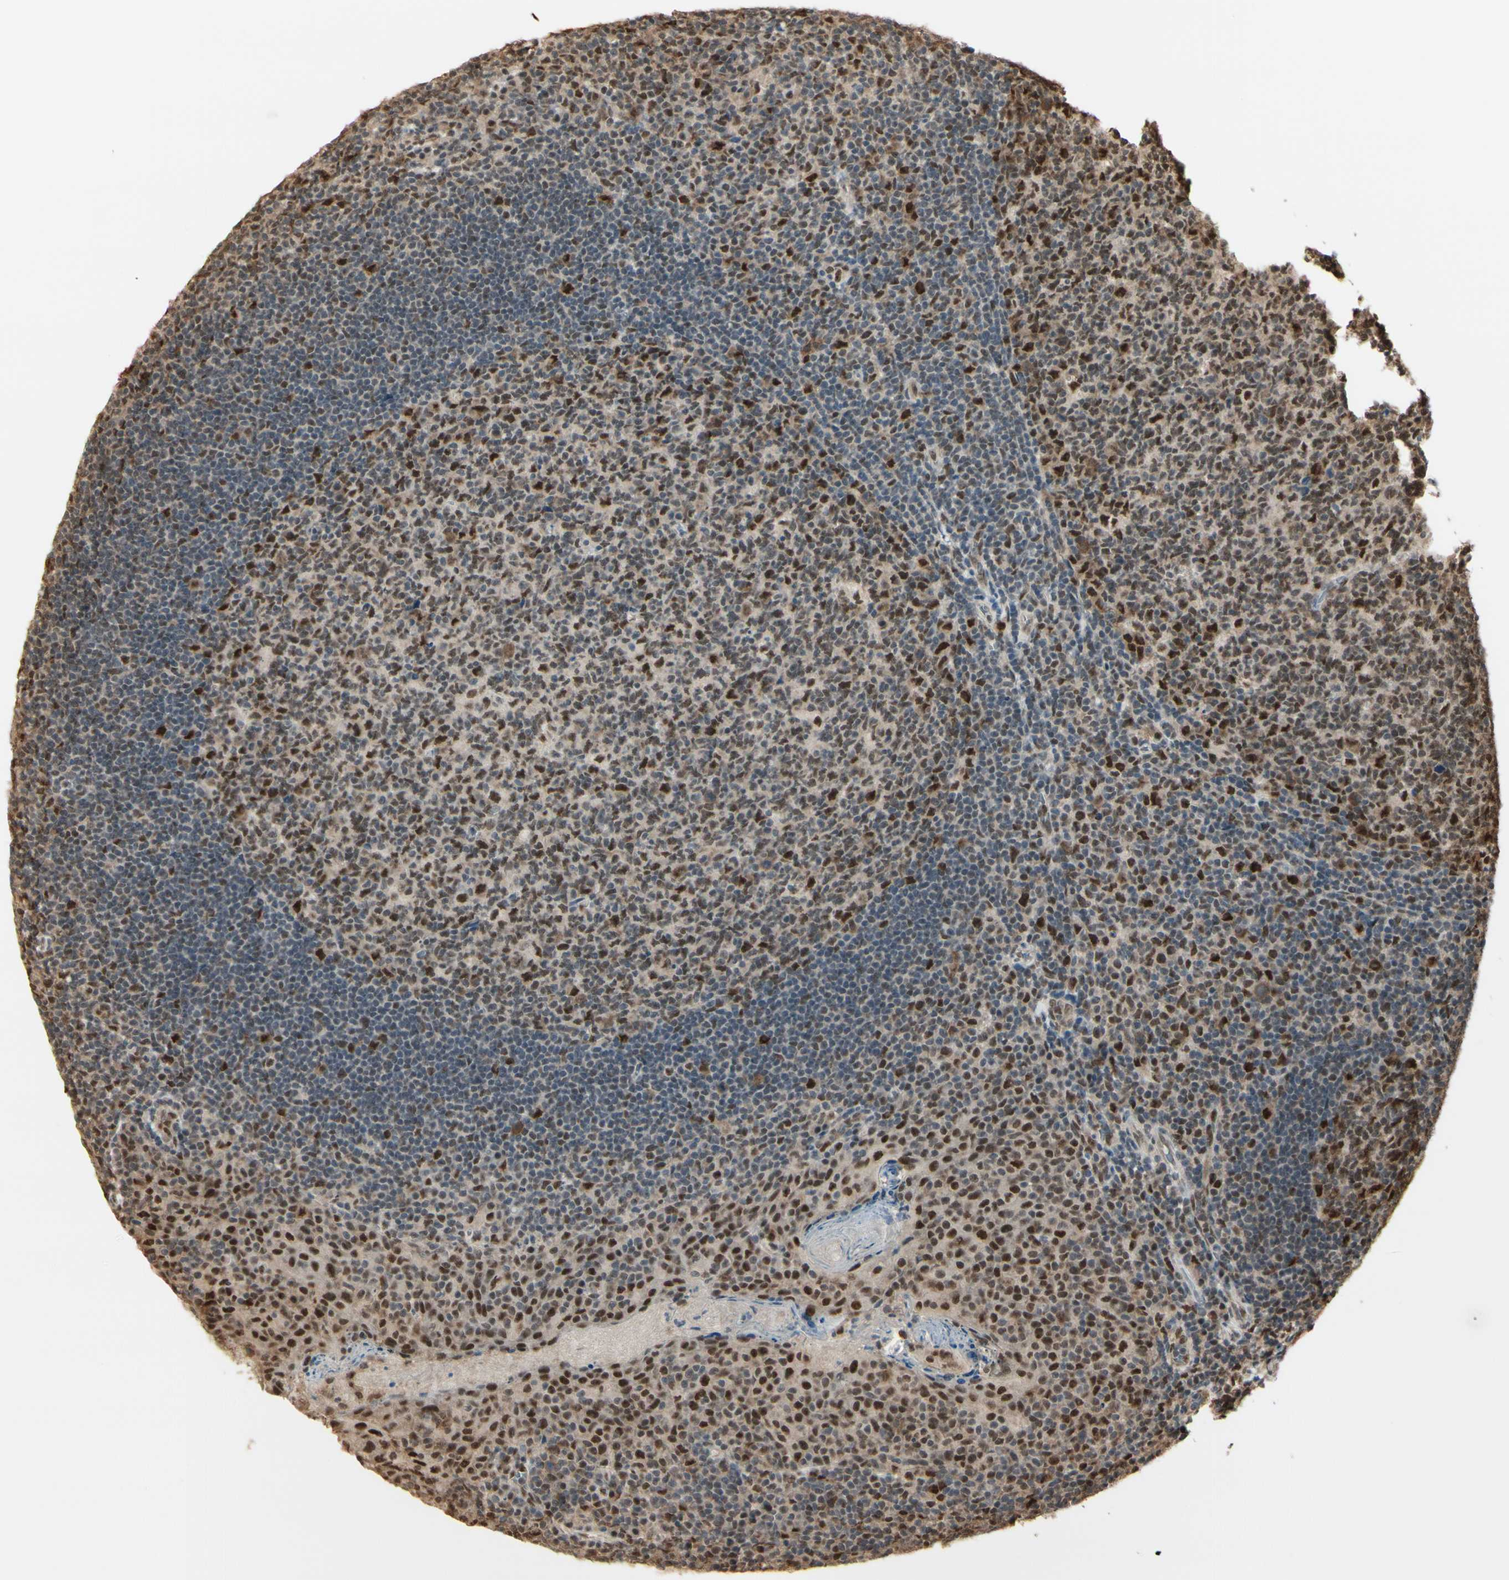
{"staining": {"intensity": "strong", "quantity": ">75%", "location": "nuclear"}, "tissue": "tonsil", "cell_type": "Germinal center cells", "image_type": "normal", "snomed": [{"axis": "morphology", "description": "Normal tissue, NOS"}, {"axis": "topography", "description": "Tonsil"}], "caption": "Immunohistochemical staining of unremarkable tonsil shows high levels of strong nuclear staining in about >75% of germinal center cells.", "gene": "HSF1", "patient": {"sex": "male", "age": 17}}